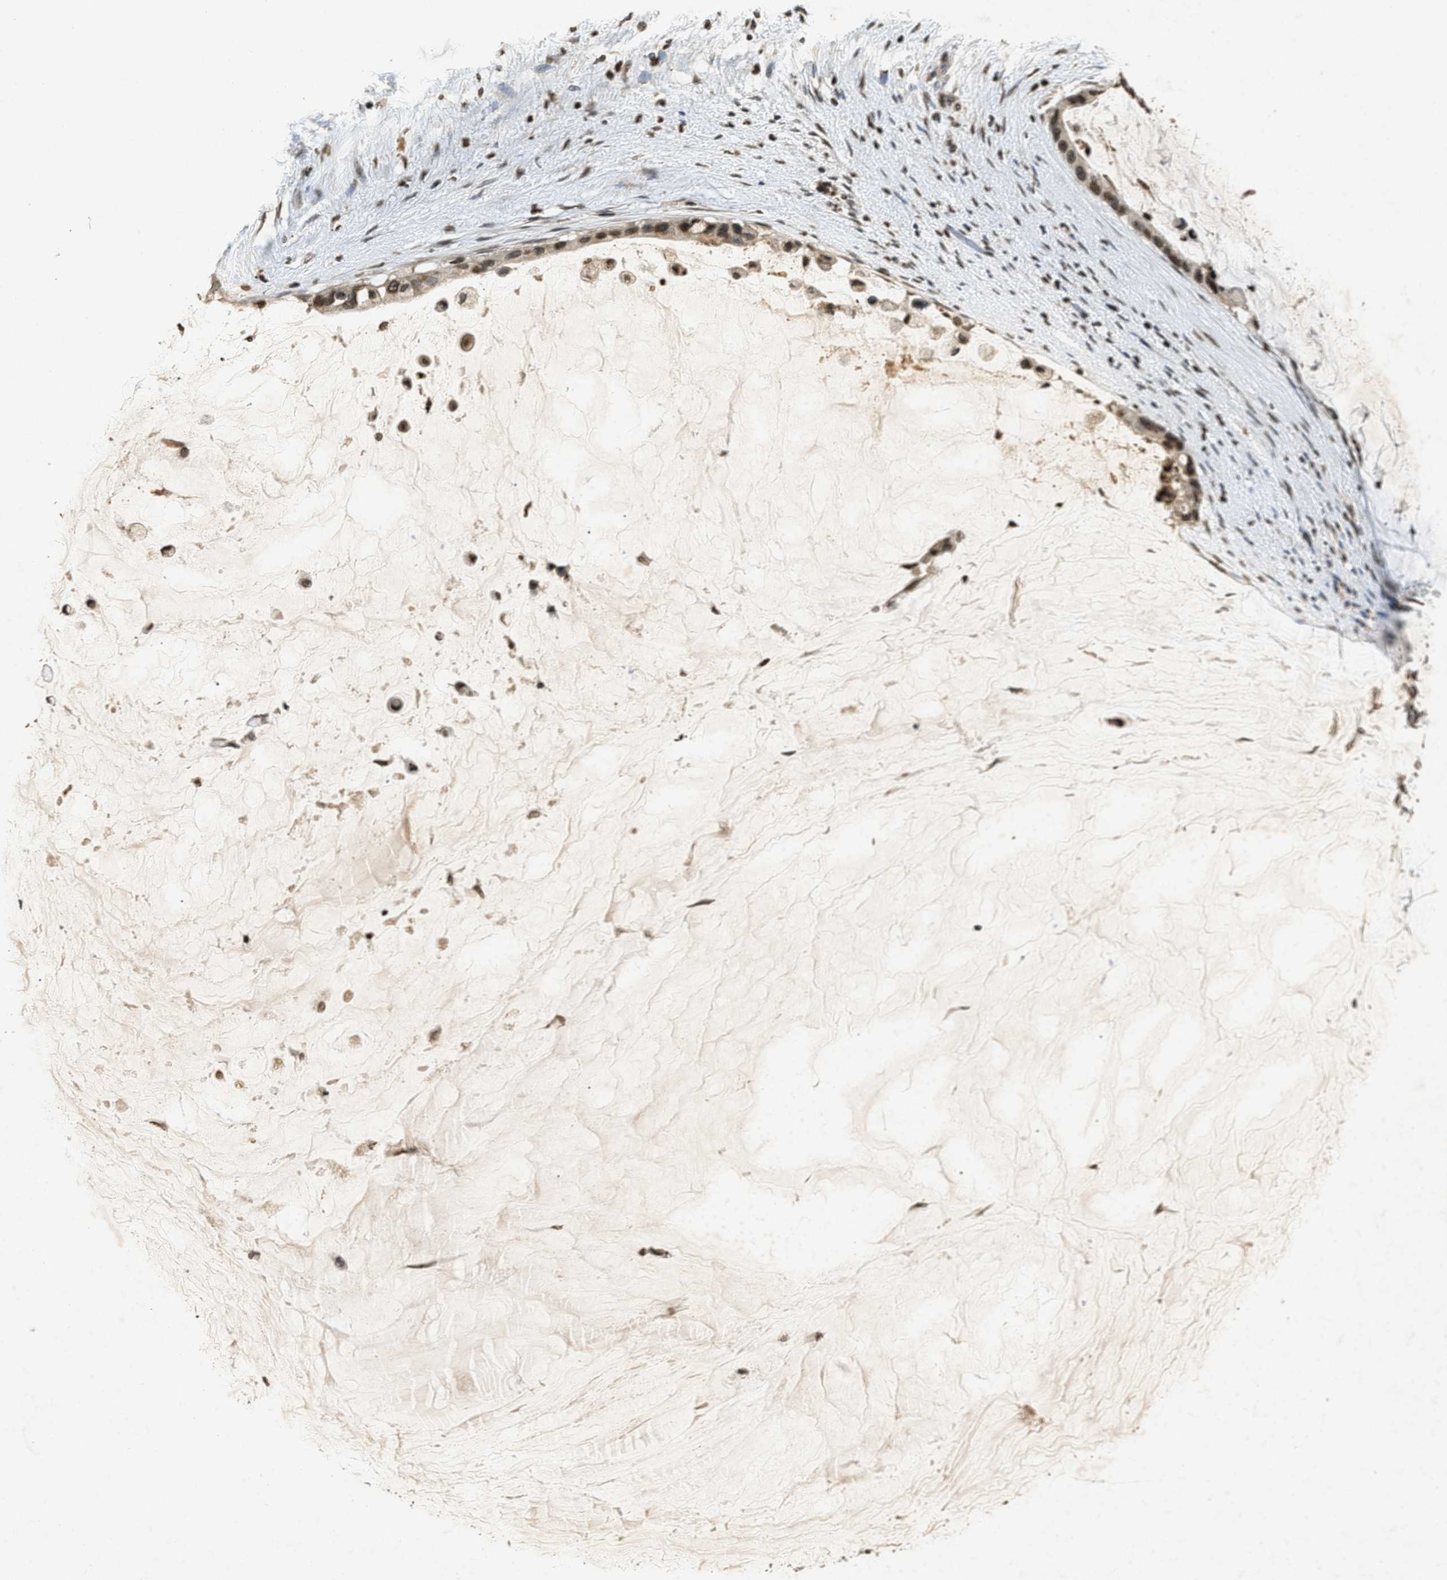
{"staining": {"intensity": "moderate", "quantity": ">75%", "location": "cytoplasmic/membranous,nuclear"}, "tissue": "pancreatic cancer", "cell_type": "Tumor cells", "image_type": "cancer", "snomed": [{"axis": "morphology", "description": "Adenocarcinoma, NOS"}, {"axis": "topography", "description": "Pancreas"}], "caption": "Protein staining reveals moderate cytoplasmic/membranous and nuclear expression in about >75% of tumor cells in pancreatic adenocarcinoma.", "gene": "DNASE1L3", "patient": {"sex": "male", "age": 41}}